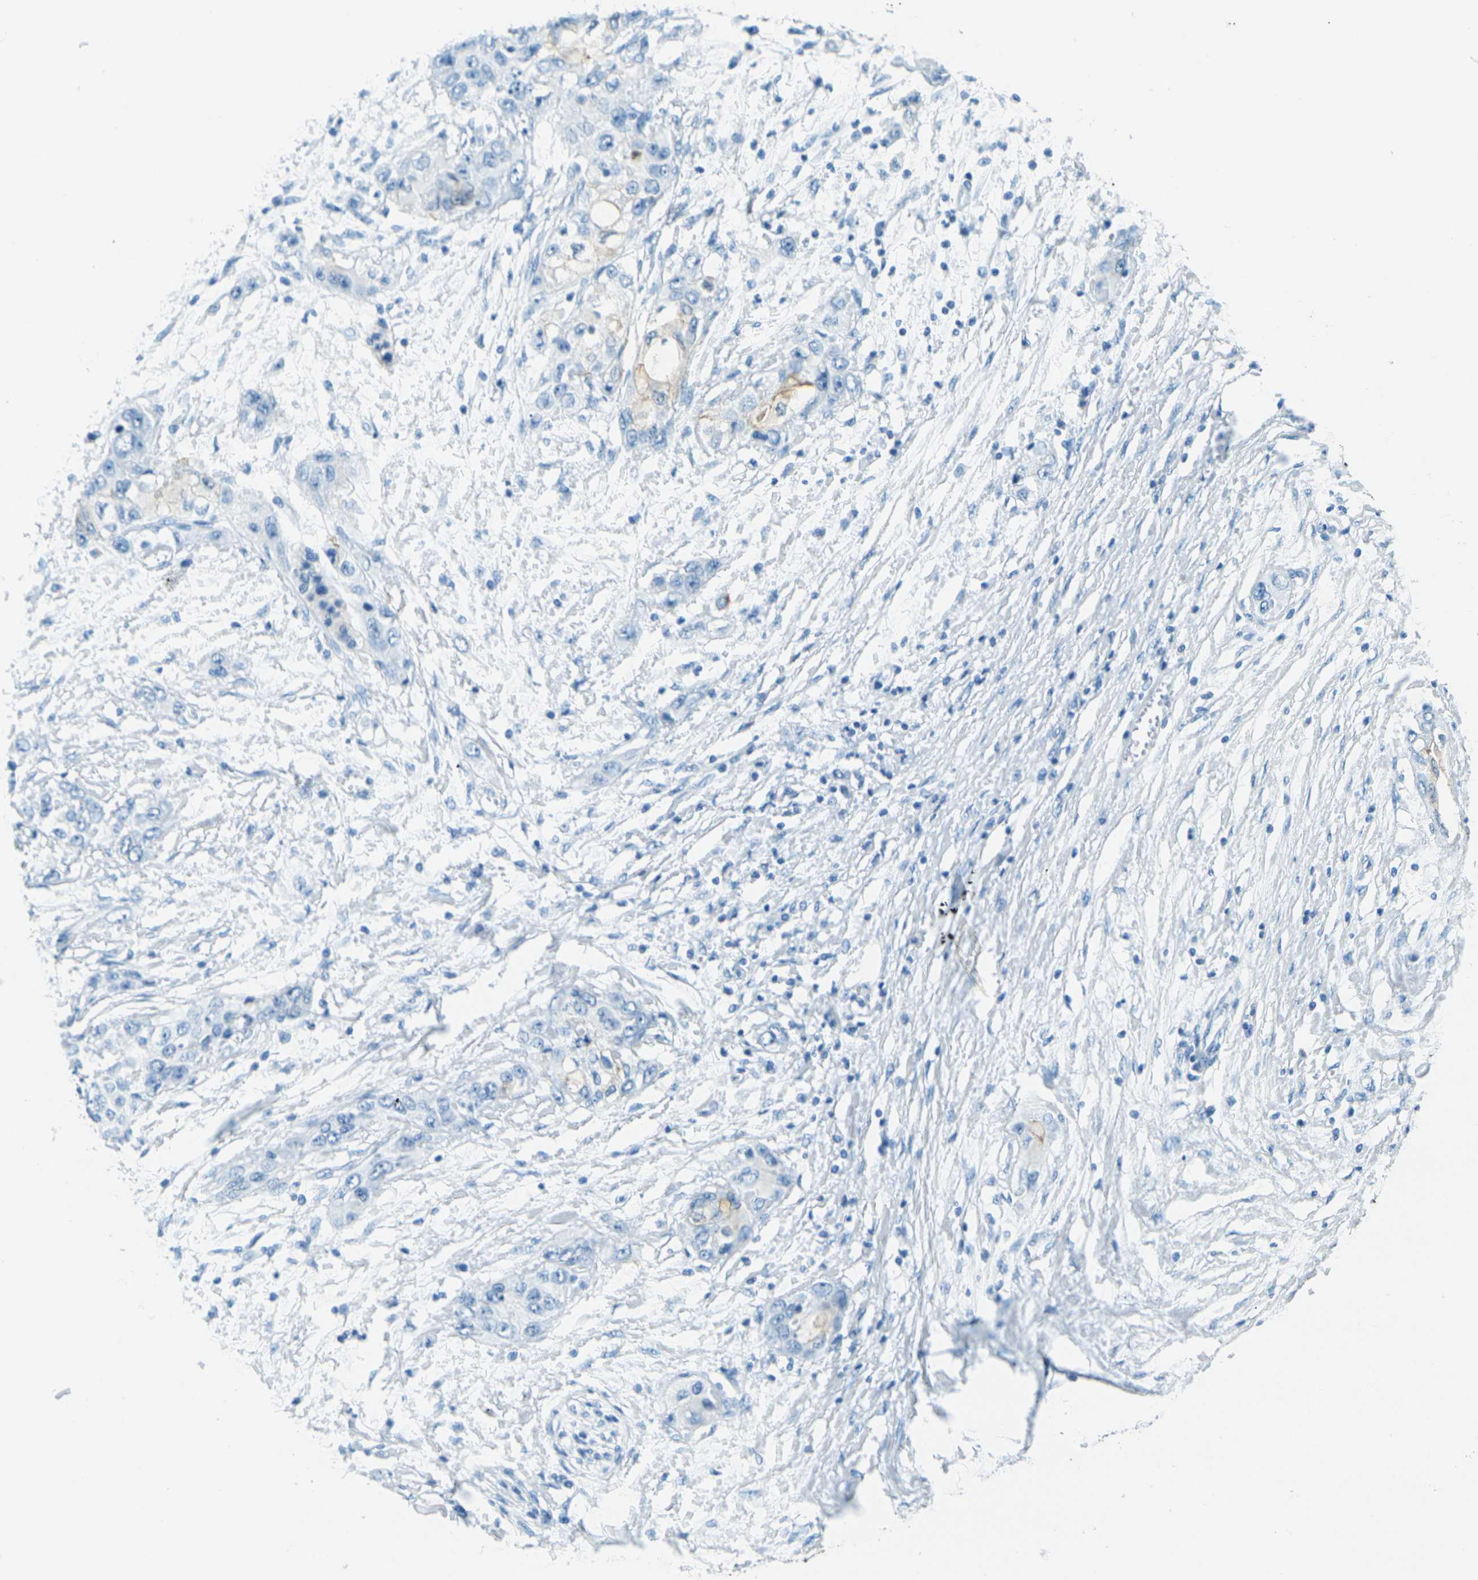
{"staining": {"intensity": "negative", "quantity": "none", "location": "none"}, "tissue": "pancreatic cancer", "cell_type": "Tumor cells", "image_type": "cancer", "snomed": [{"axis": "morphology", "description": "Adenocarcinoma, NOS"}, {"axis": "topography", "description": "Pancreas"}], "caption": "Photomicrograph shows no significant protein expression in tumor cells of pancreatic cancer (adenocarcinoma).", "gene": "OCLN", "patient": {"sex": "female", "age": 70}}